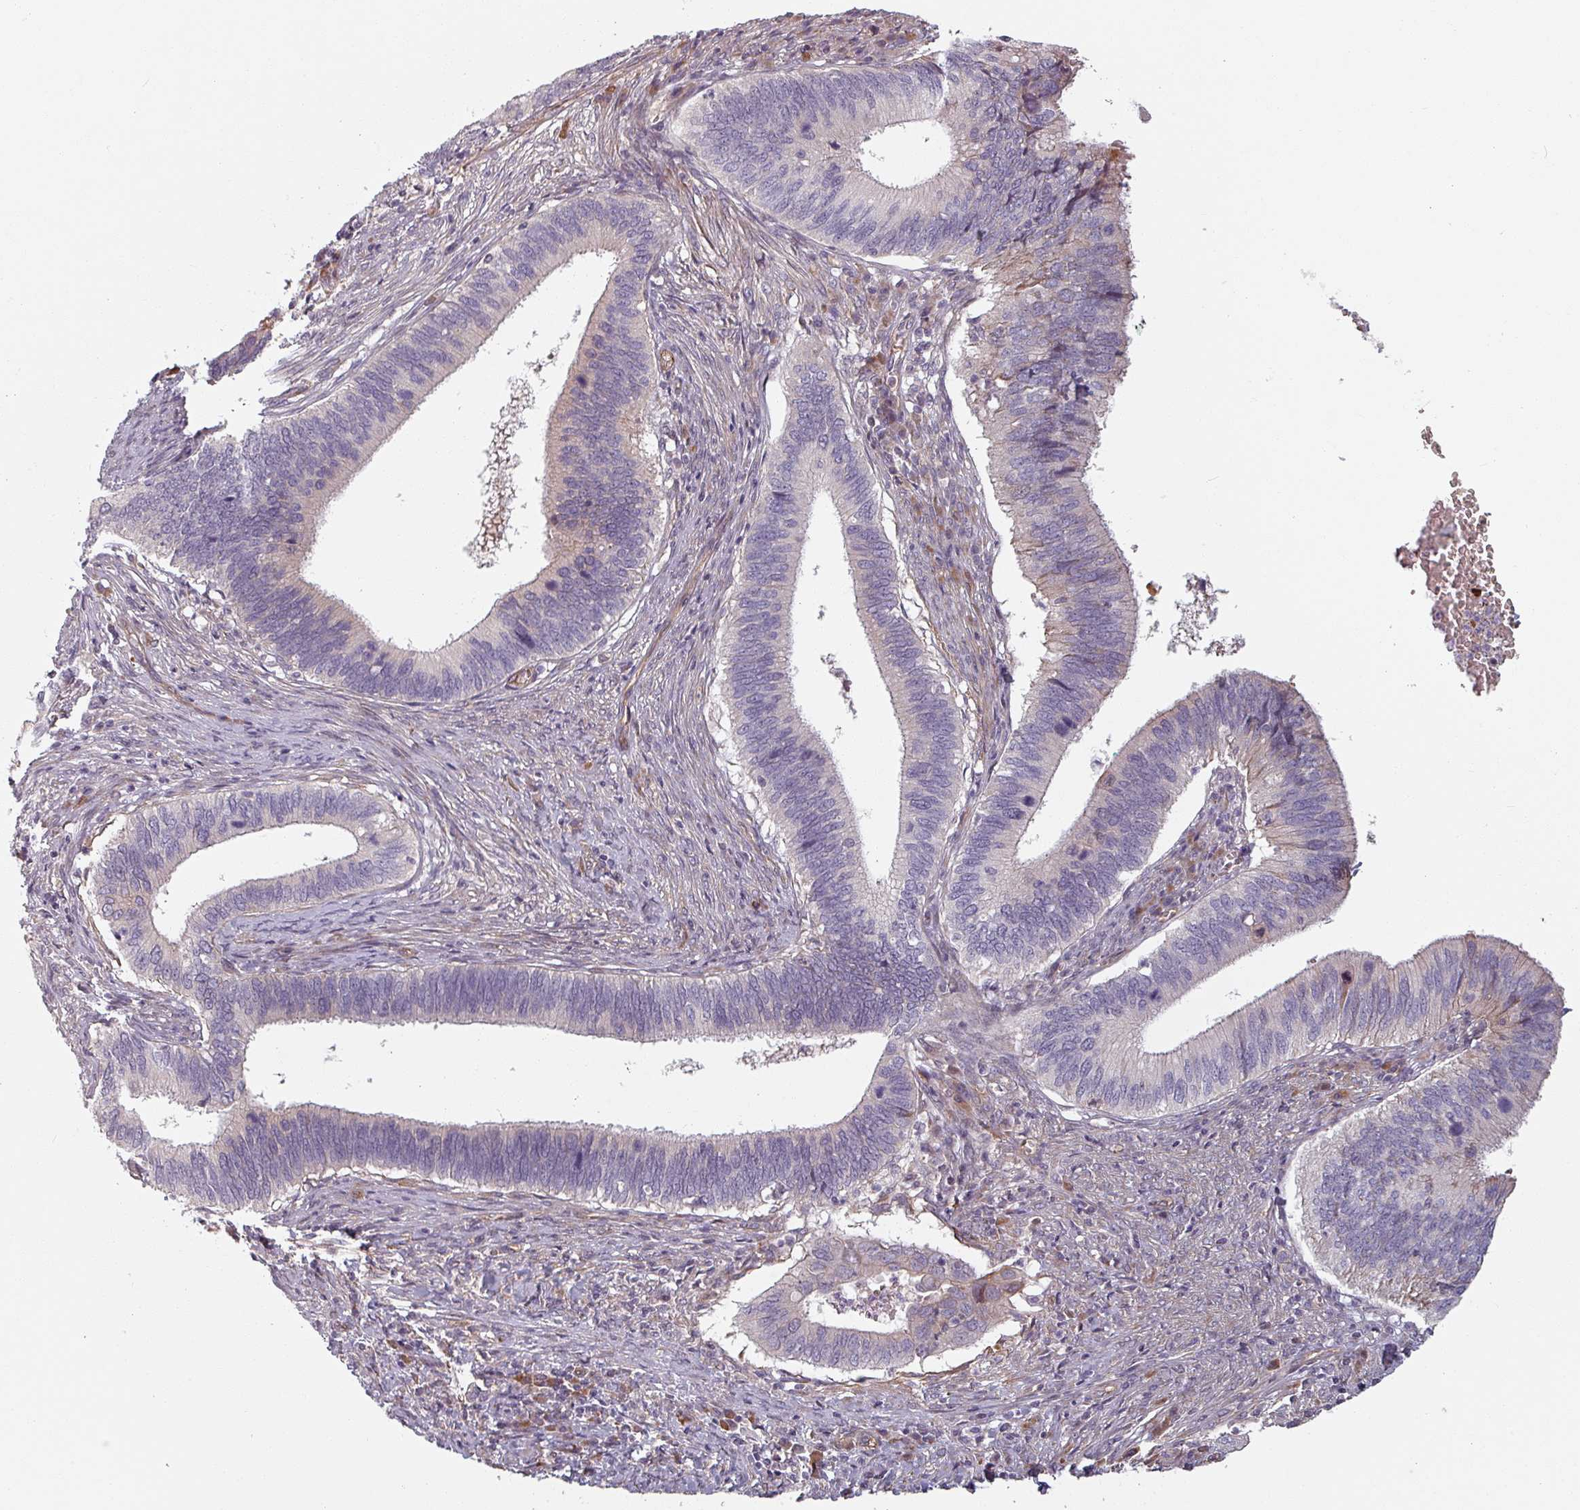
{"staining": {"intensity": "negative", "quantity": "none", "location": "none"}, "tissue": "cervical cancer", "cell_type": "Tumor cells", "image_type": "cancer", "snomed": [{"axis": "morphology", "description": "Adenocarcinoma, NOS"}, {"axis": "topography", "description": "Cervix"}], "caption": "Immunohistochemistry of human cervical adenocarcinoma reveals no positivity in tumor cells.", "gene": "C4BPB", "patient": {"sex": "female", "age": 42}}